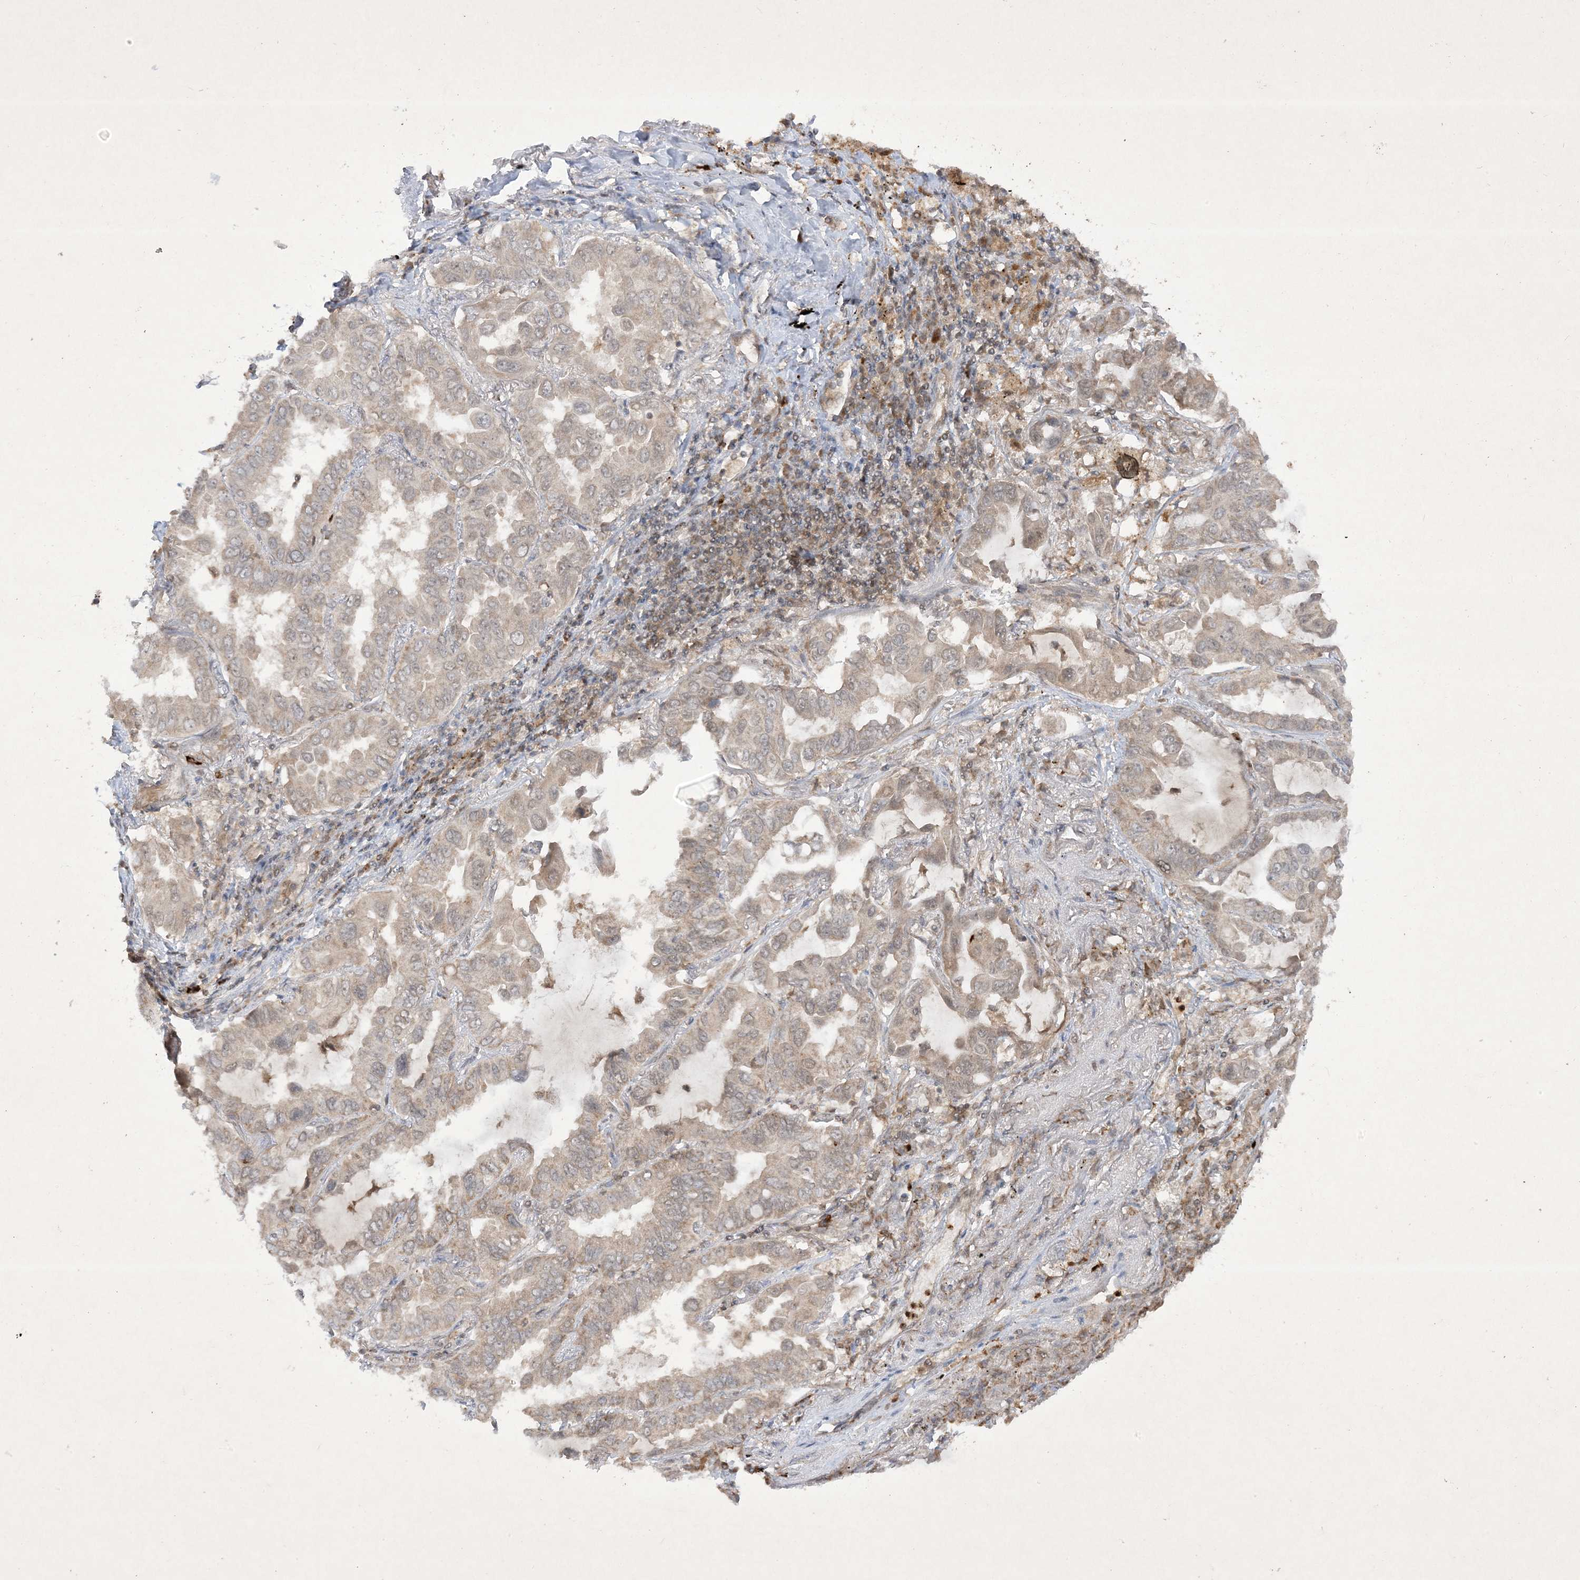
{"staining": {"intensity": "negative", "quantity": "none", "location": "none"}, "tissue": "lung cancer", "cell_type": "Tumor cells", "image_type": "cancer", "snomed": [{"axis": "morphology", "description": "Adenocarcinoma, NOS"}, {"axis": "topography", "description": "Lung"}], "caption": "Immunohistochemistry (IHC) of human adenocarcinoma (lung) demonstrates no positivity in tumor cells.", "gene": "ZNF213", "patient": {"sex": "male", "age": 64}}